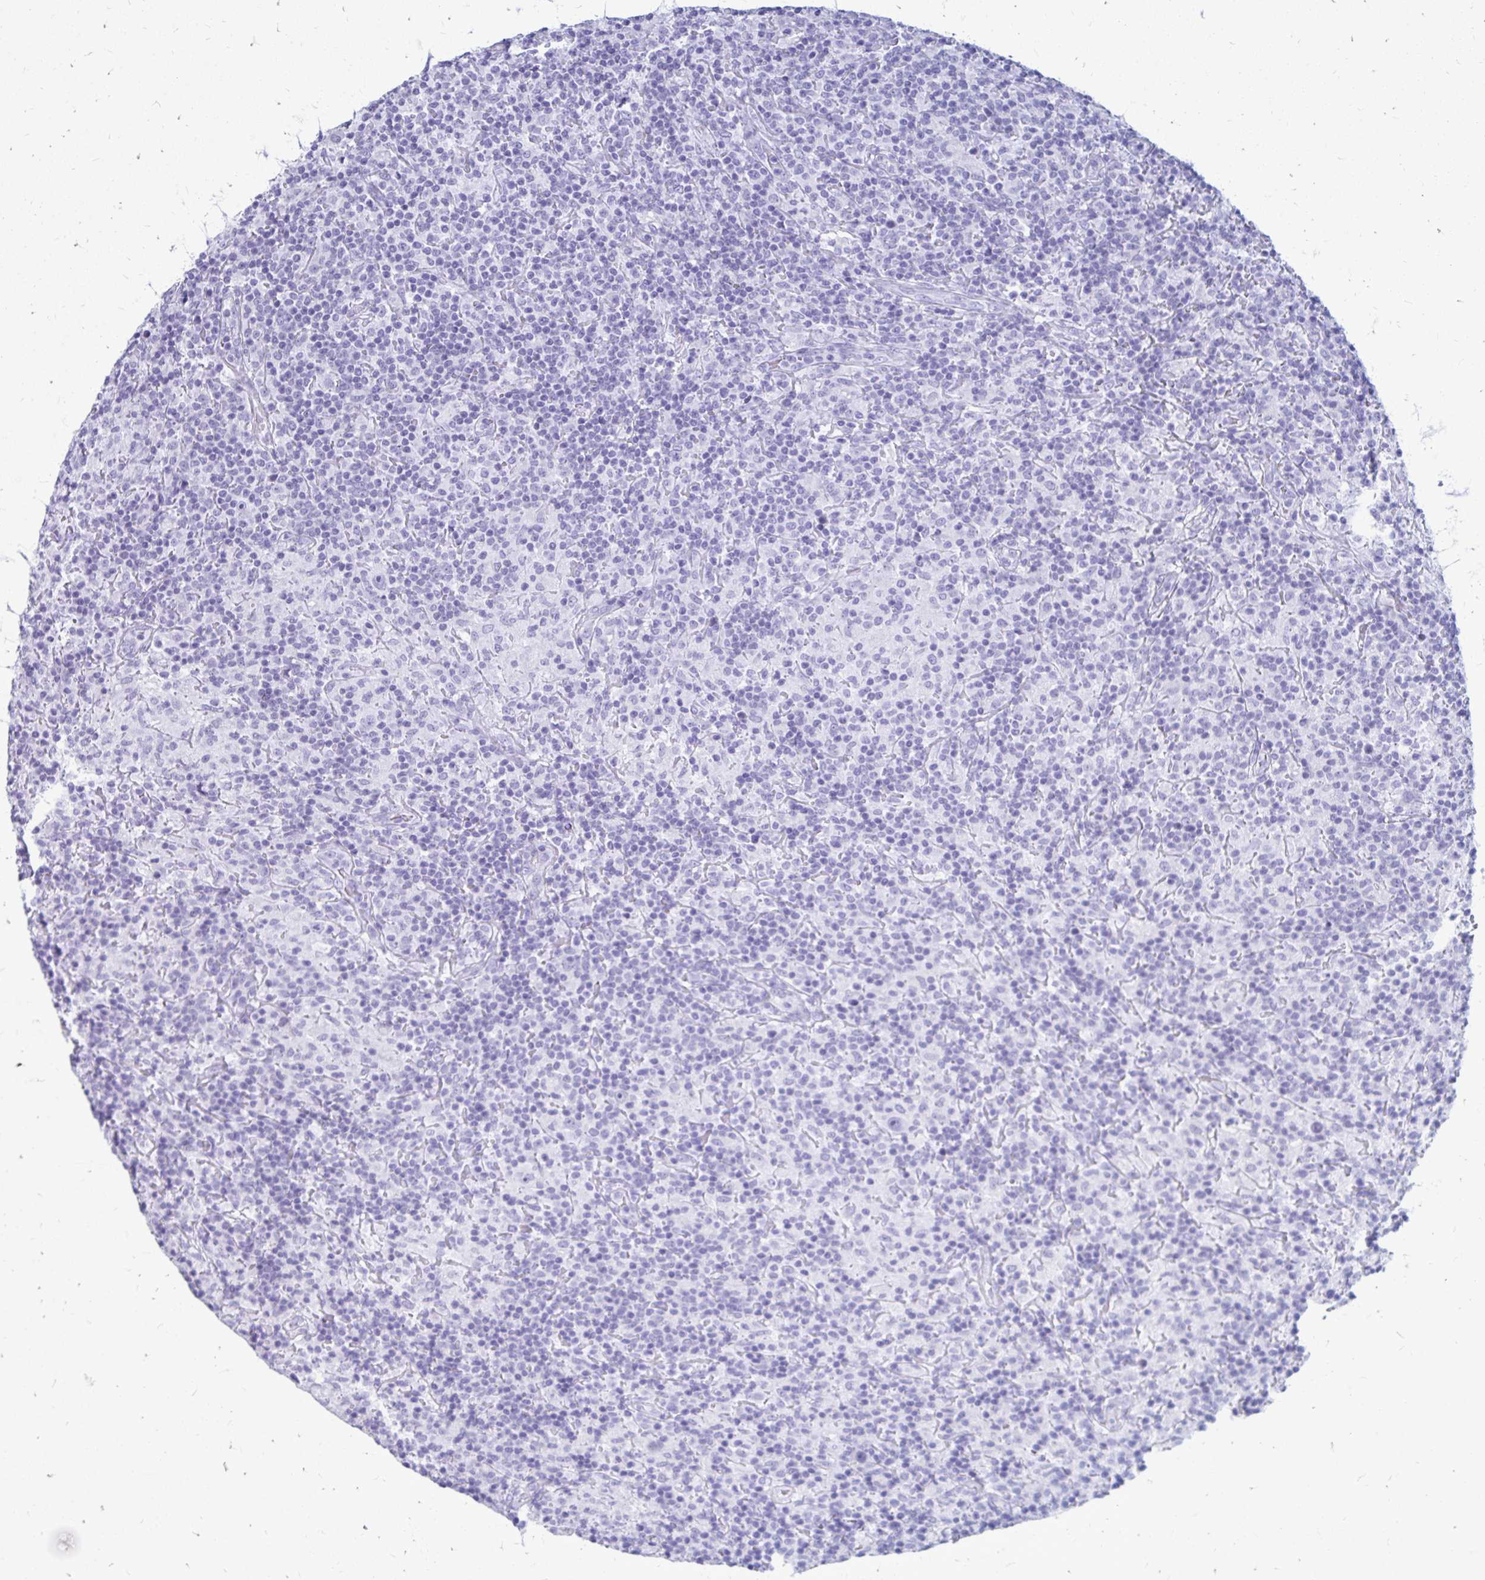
{"staining": {"intensity": "negative", "quantity": "none", "location": "none"}, "tissue": "lymphoma", "cell_type": "Tumor cells", "image_type": "cancer", "snomed": [{"axis": "morphology", "description": "Hodgkin's disease, NOS"}, {"axis": "topography", "description": "Lymph node"}], "caption": "There is no significant positivity in tumor cells of Hodgkin's disease.", "gene": "OR10R2", "patient": {"sex": "male", "age": 70}}